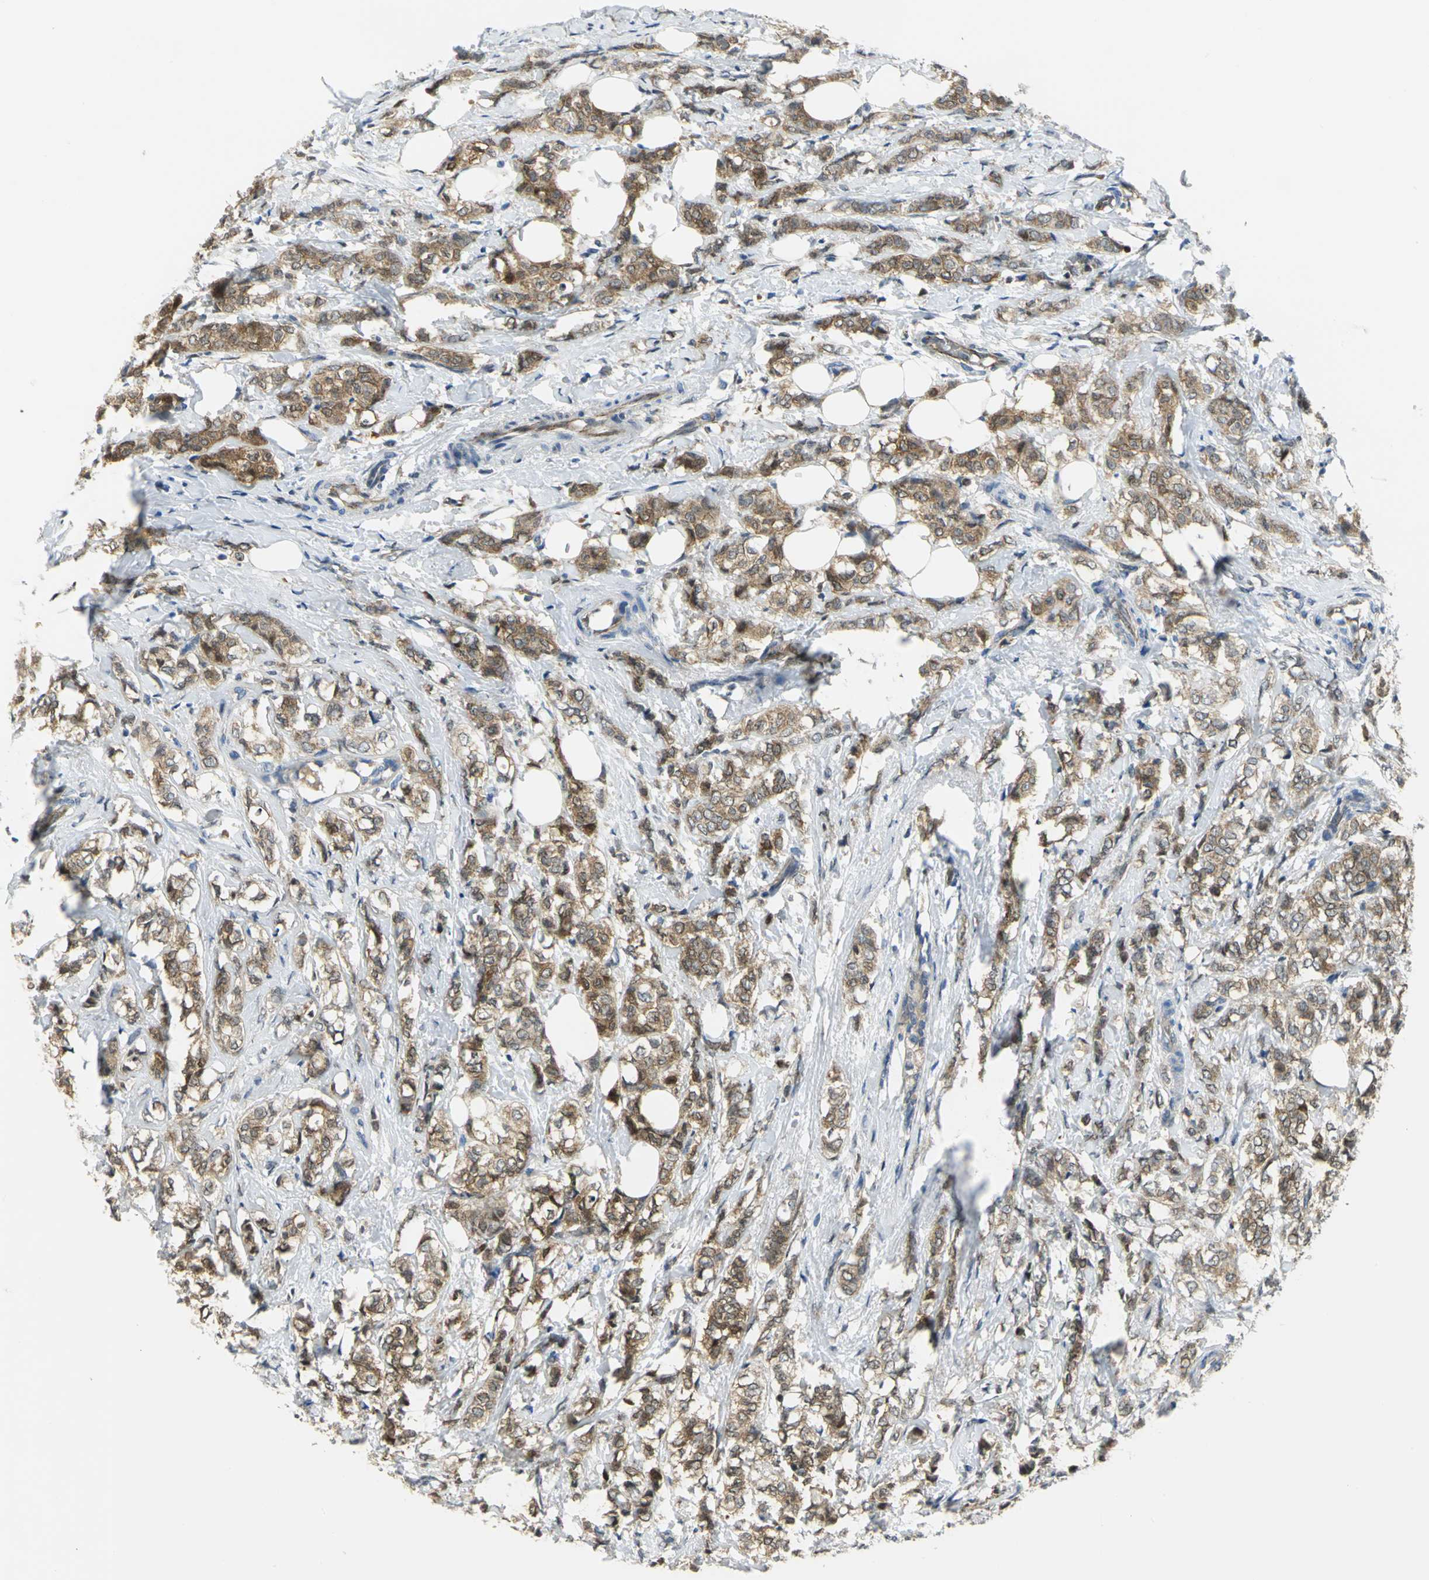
{"staining": {"intensity": "moderate", "quantity": ">75%", "location": "cytoplasmic/membranous"}, "tissue": "breast cancer", "cell_type": "Tumor cells", "image_type": "cancer", "snomed": [{"axis": "morphology", "description": "Lobular carcinoma"}, {"axis": "topography", "description": "Breast"}], "caption": "A micrograph of human breast cancer stained for a protein shows moderate cytoplasmic/membranous brown staining in tumor cells.", "gene": "PGM3", "patient": {"sex": "female", "age": 60}}